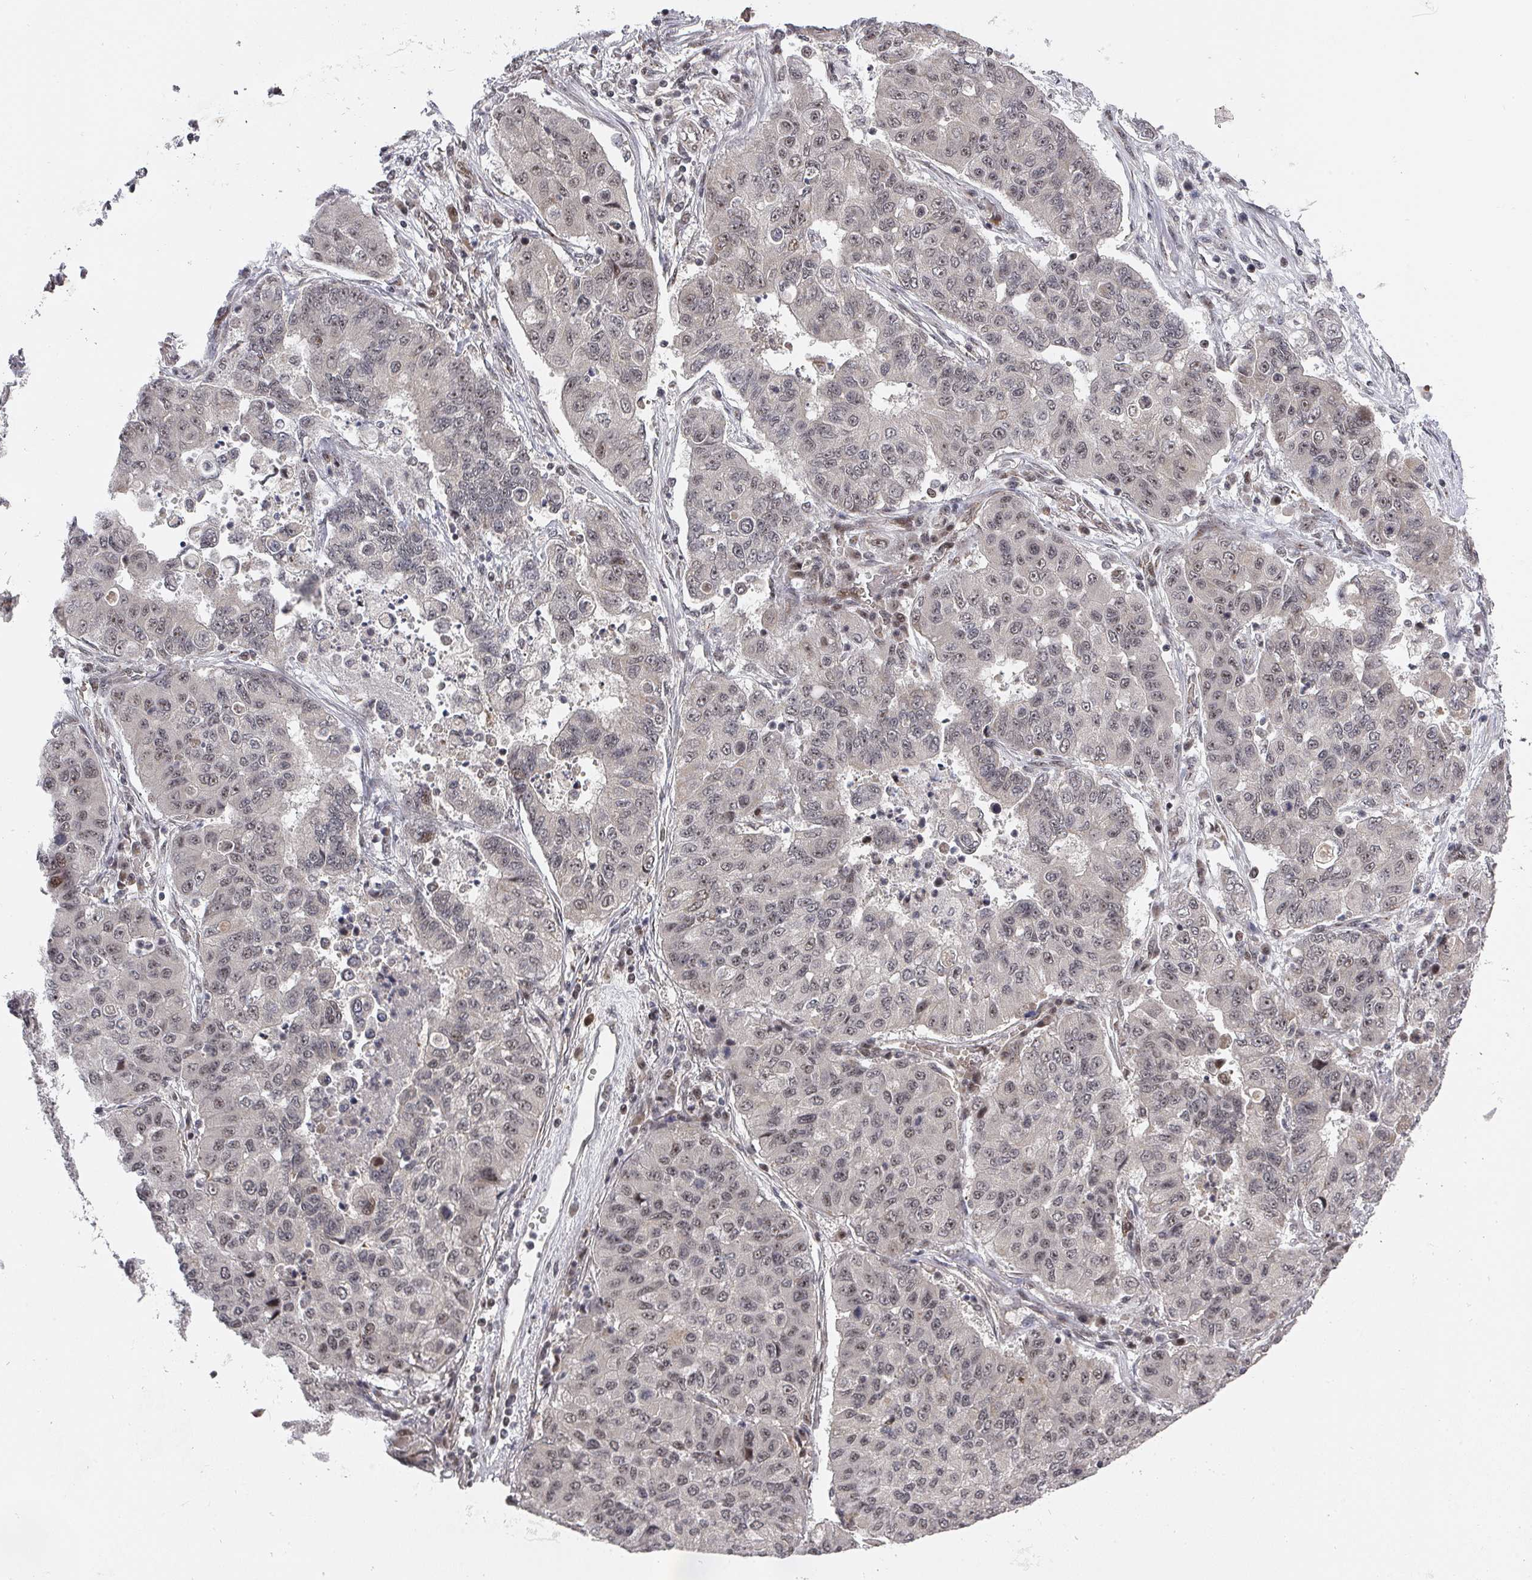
{"staining": {"intensity": "weak", "quantity": ">75%", "location": "nuclear"}, "tissue": "lung cancer", "cell_type": "Tumor cells", "image_type": "cancer", "snomed": [{"axis": "morphology", "description": "Squamous cell carcinoma, NOS"}, {"axis": "topography", "description": "Lung"}], "caption": "Lung cancer (squamous cell carcinoma) was stained to show a protein in brown. There is low levels of weak nuclear positivity in about >75% of tumor cells.", "gene": "KIF1C", "patient": {"sex": "male", "age": 74}}